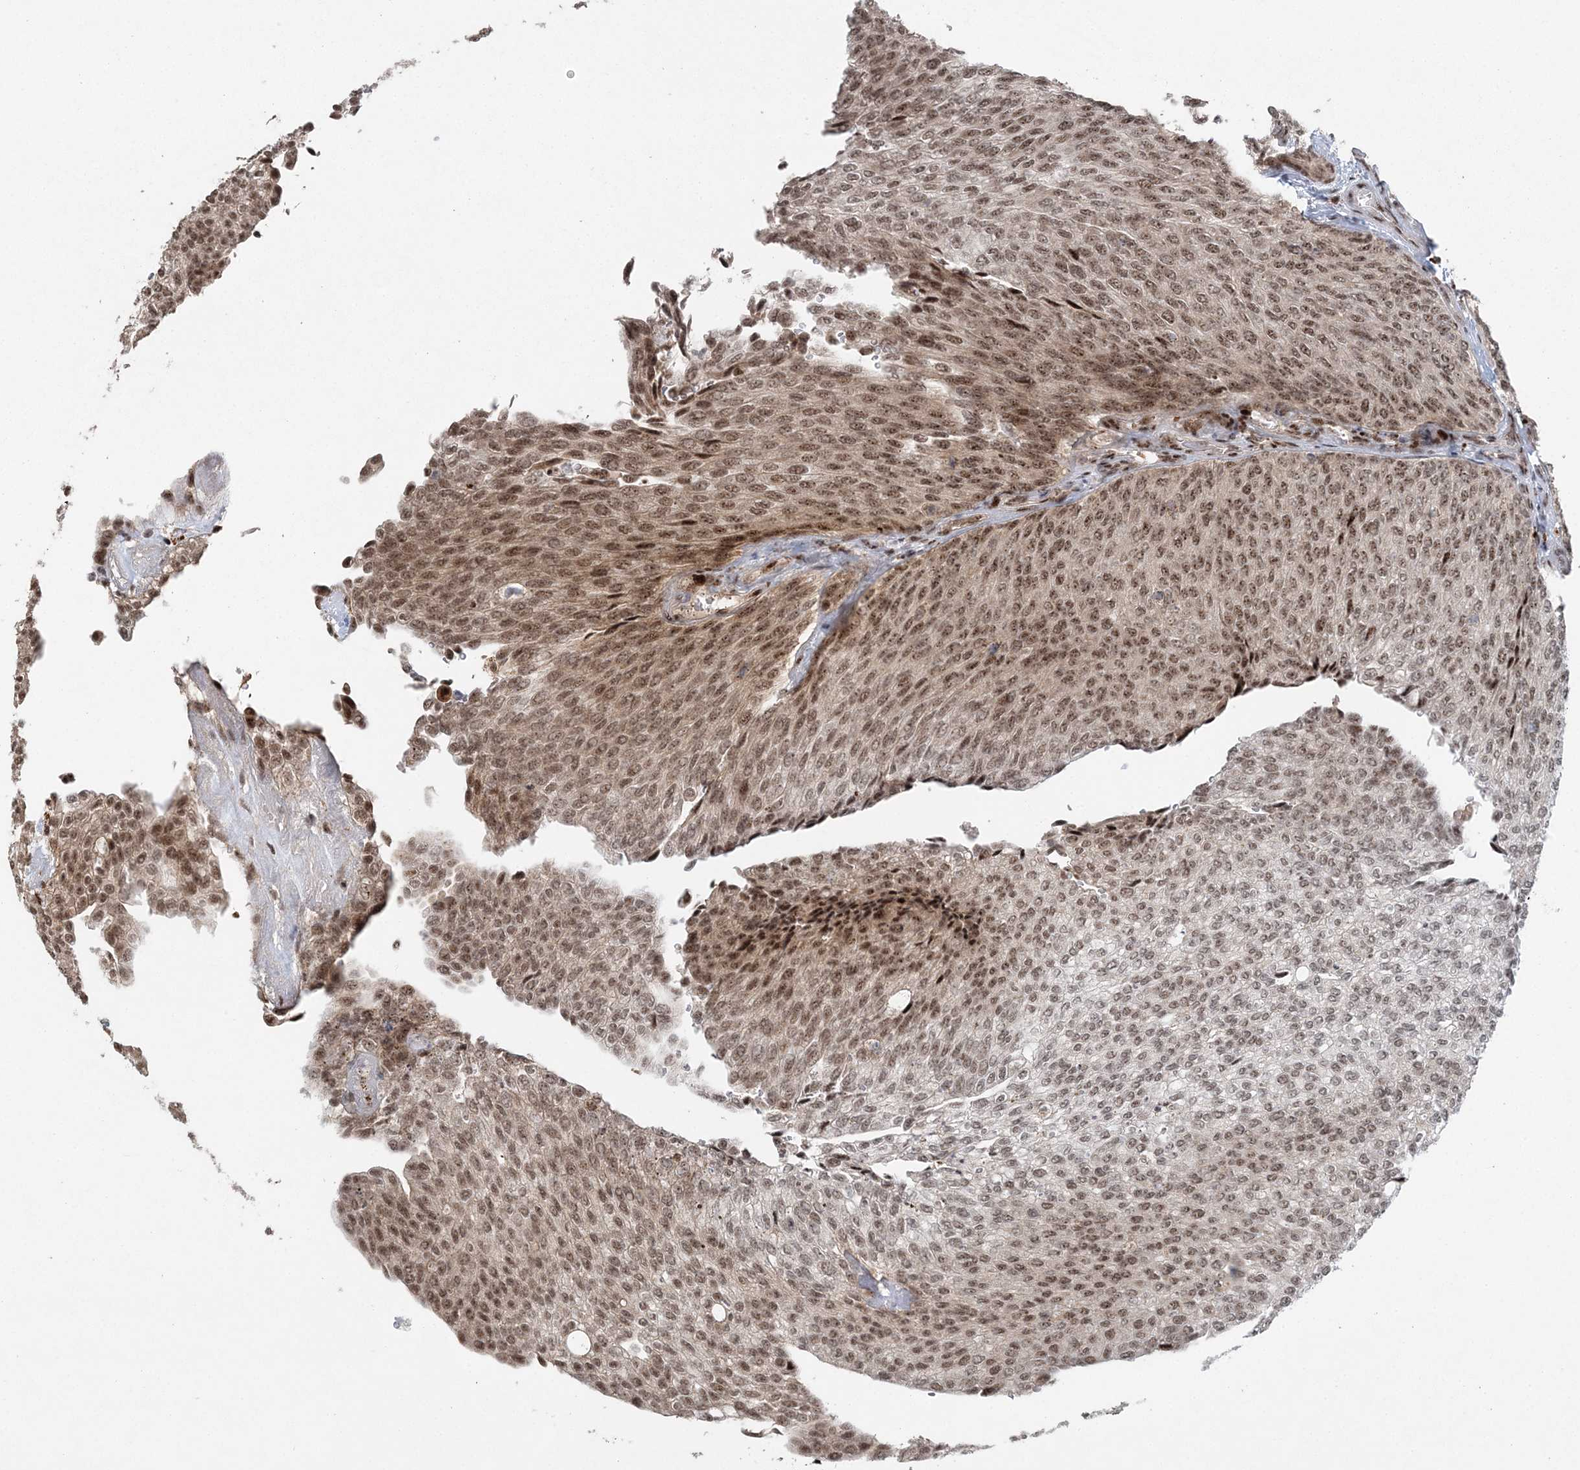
{"staining": {"intensity": "moderate", "quantity": ">75%", "location": "nuclear"}, "tissue": "urothelial cancer", "cell_type": "Tumor cells", "image_type": "cancer", "snomed": [{"axis": "morphology", "description": "Urothelial carcinoma, Low grade"}, {"axis": "topography", "description": "Urinary bladder"}], "caption": "Low-grade urothelial carcinoma was stained to show a protein in brown. There is medium levels of moderate nuclear positivity in approximately >75% of tumor cells.", "gene": "CWC22", "patient": {"sex": "female", "age": 79}}